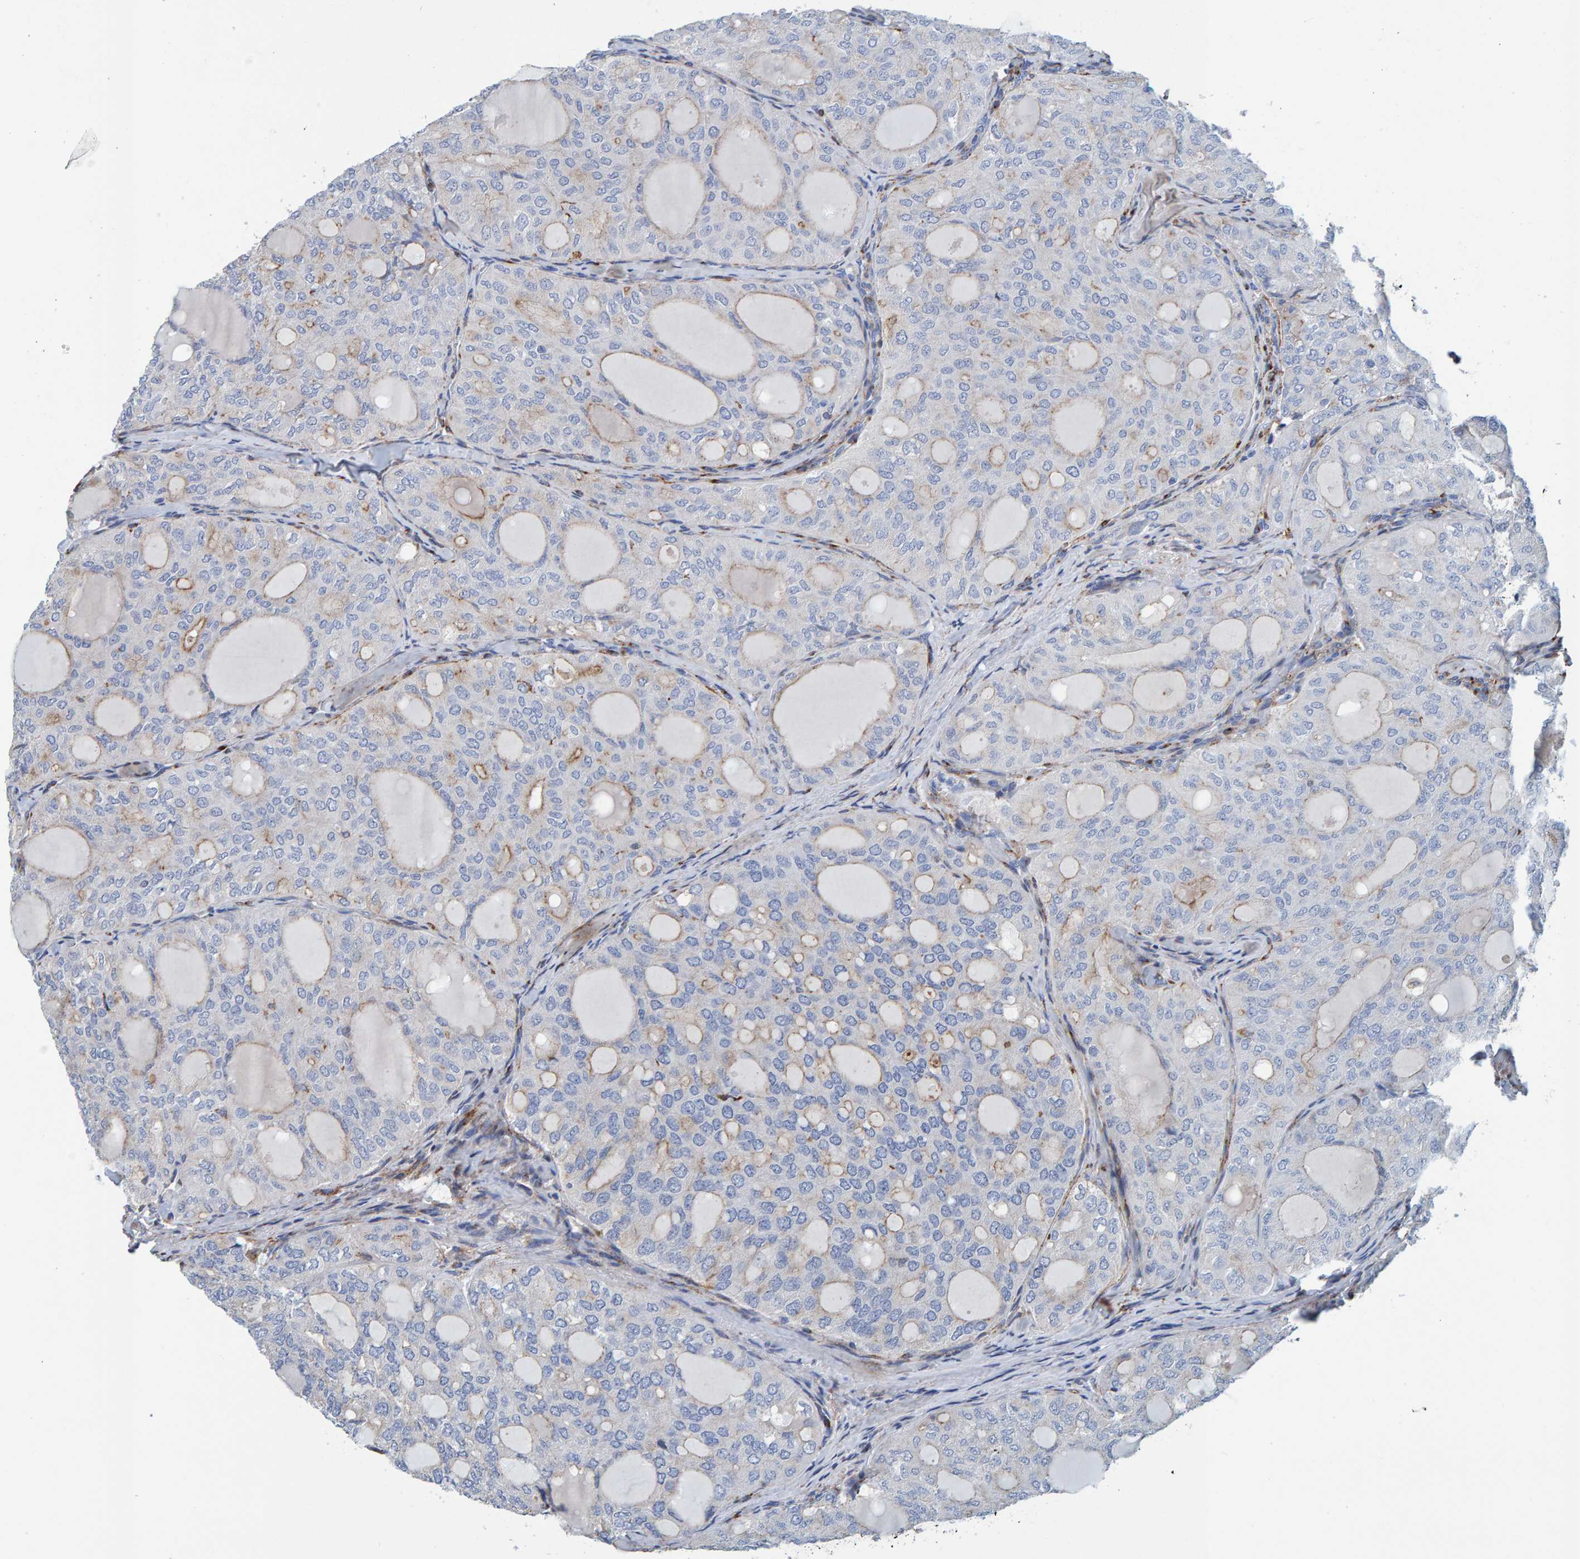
{"staining": {"intensity": "negative", "quantity": "none", "location": "none"}, "tissue": "thyroid cancer", "cell_type": "Tumor cells", "image_type": "cancer", "snomed": [{"axis": "morphology", "description": "Follicular adenoma carcinoma, NOS"}, {"axis": "topography", "description": "Thyroid gland"}], "caption": "This is an IHC micrograph of human follicular adenoma carcinoma (thyroid). There is no positivity in tumor cells.", "gene": "LRP1", "patient": {"sex": "male", "age": 75}}